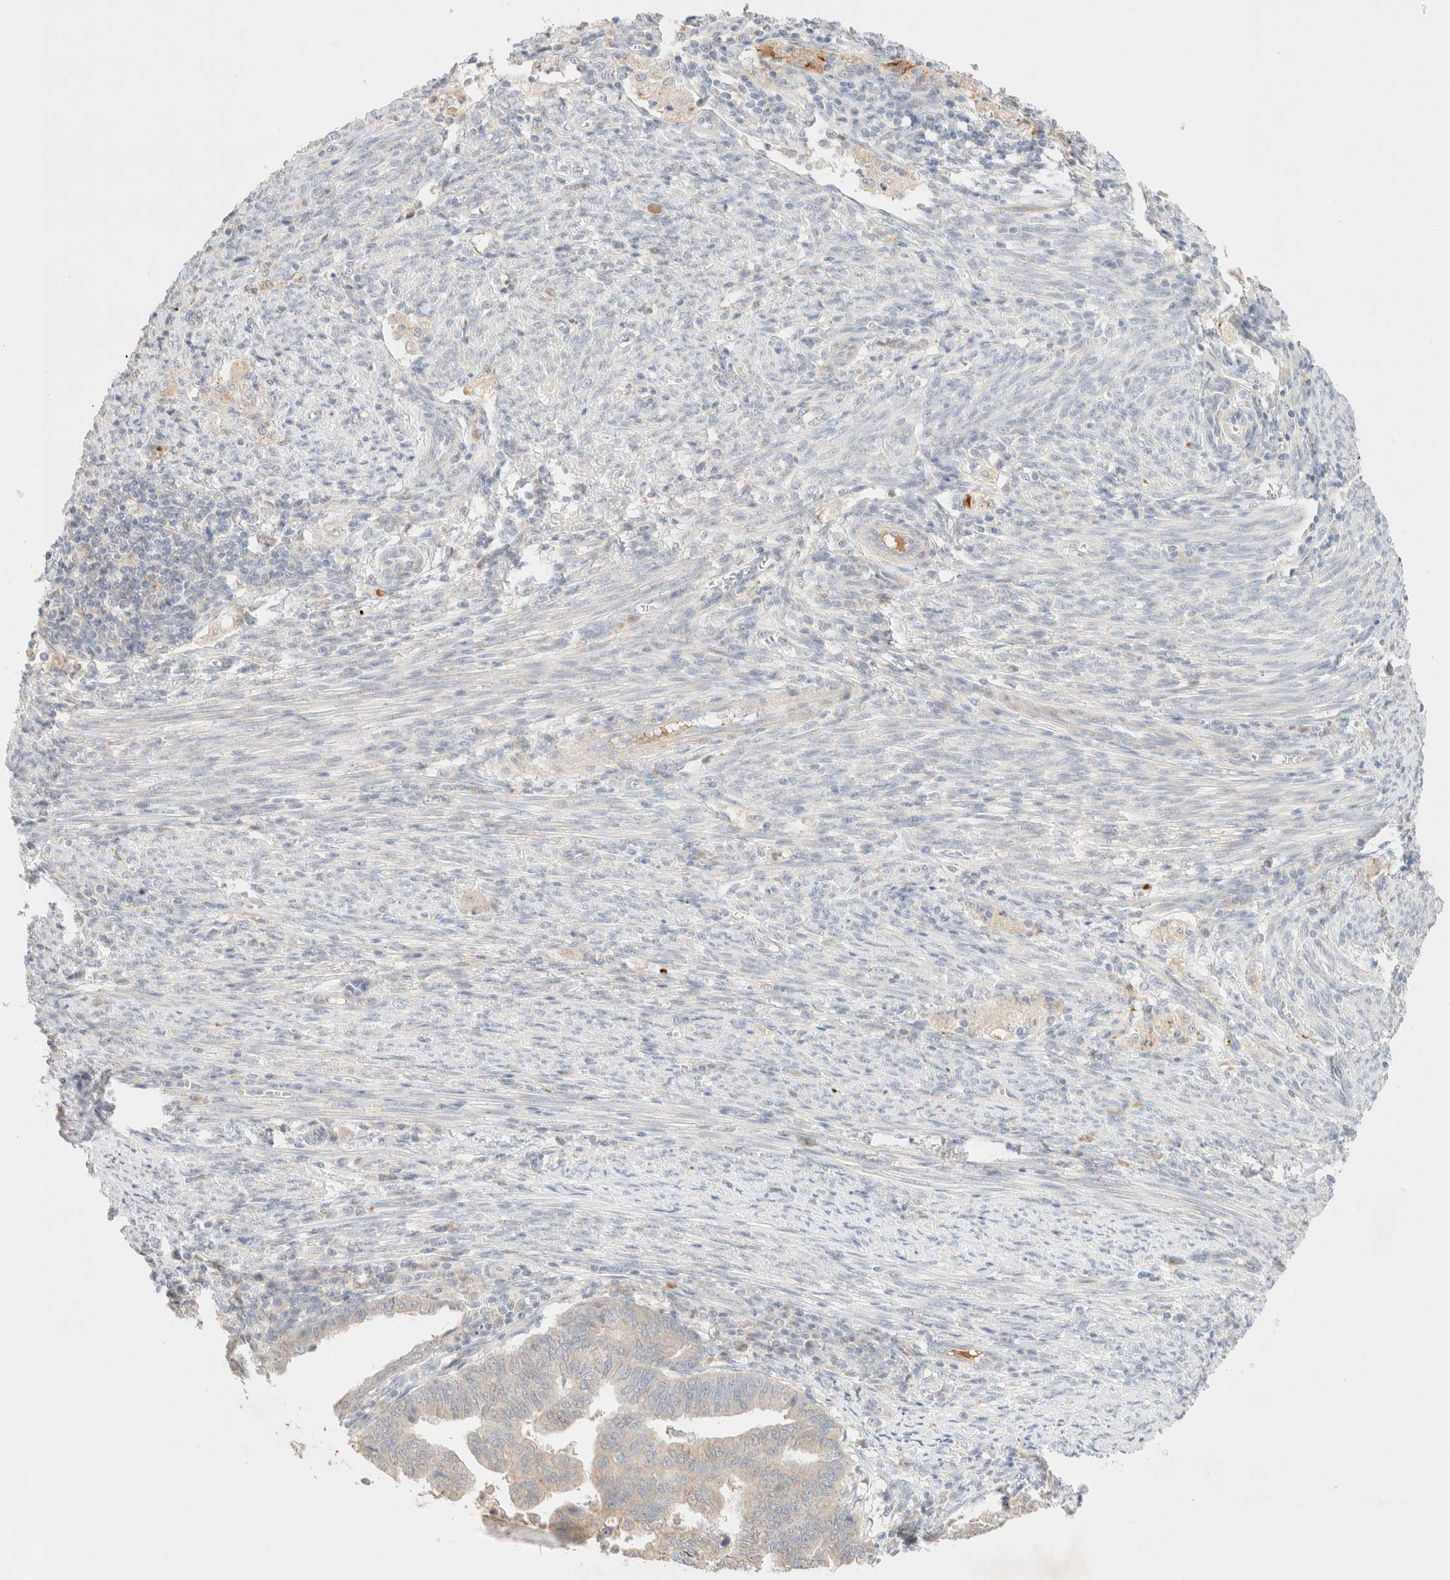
{"staining": {"intensity": "negative", "quantity": "none", "location": "none"}, "tissue": "endometrial cancer", "cell_type": "Tumor cells", "image_type": "cancer", "snomed": [{"axis": "morphology", "description": "Polyp, NOS"}, {"axis": "morphology", "description": "Adenocarcinoma, NOS"}, {"axis": "morphology", "description": "Adenoma, NOS"}, {"axis": "topography", "description": "Endometrium"}], "caption": "Histopathology image shows no protein staining in tumor cells of endometrial adenocarcinoma tissue.", "gene": "SNTB1", "patient": {"sex": "female", "age": 79}}